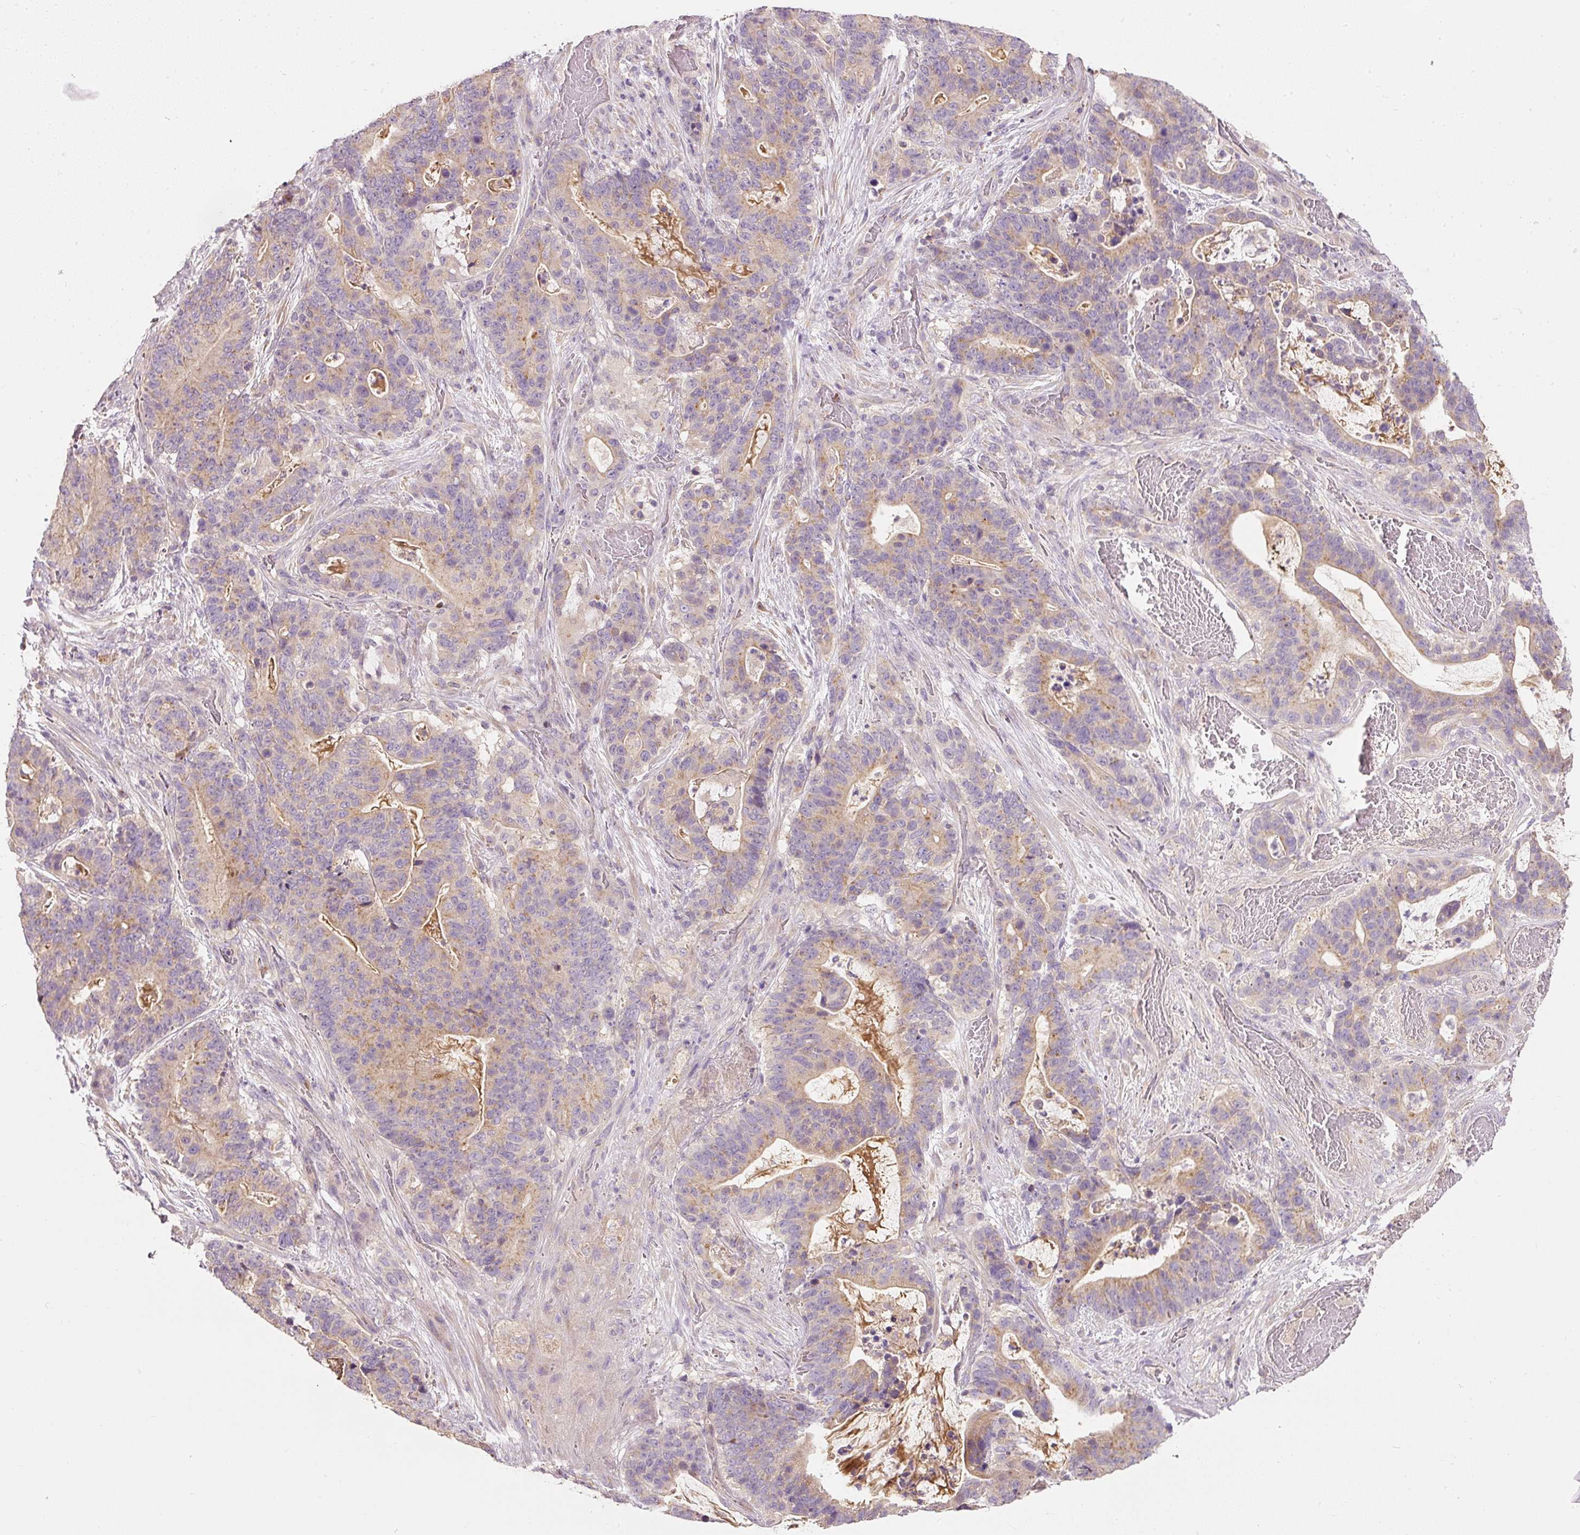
{"staining": {"intensity": "weak", "quantity": ">75%", "location": "cytoplasmic/membranous"}, "tissue": "stomach cancer", "cell_type": "Tumor cells", "image_type": "cancer", "snomed": [{"axis": "morphology", "description": "Normal tissue, NOS"}, {"axis": "morphology", "description": "Adenocarcinoma, NOS"}, {"axis": "topography", "description": "Stomach"}], "caption": "A brown stain highlights weak cytoplasmic/membranous staining of a protein in human stomach cancer tumor cells.", "gene": "RNF167", "patient": {"sex": "female", "age": 64}}